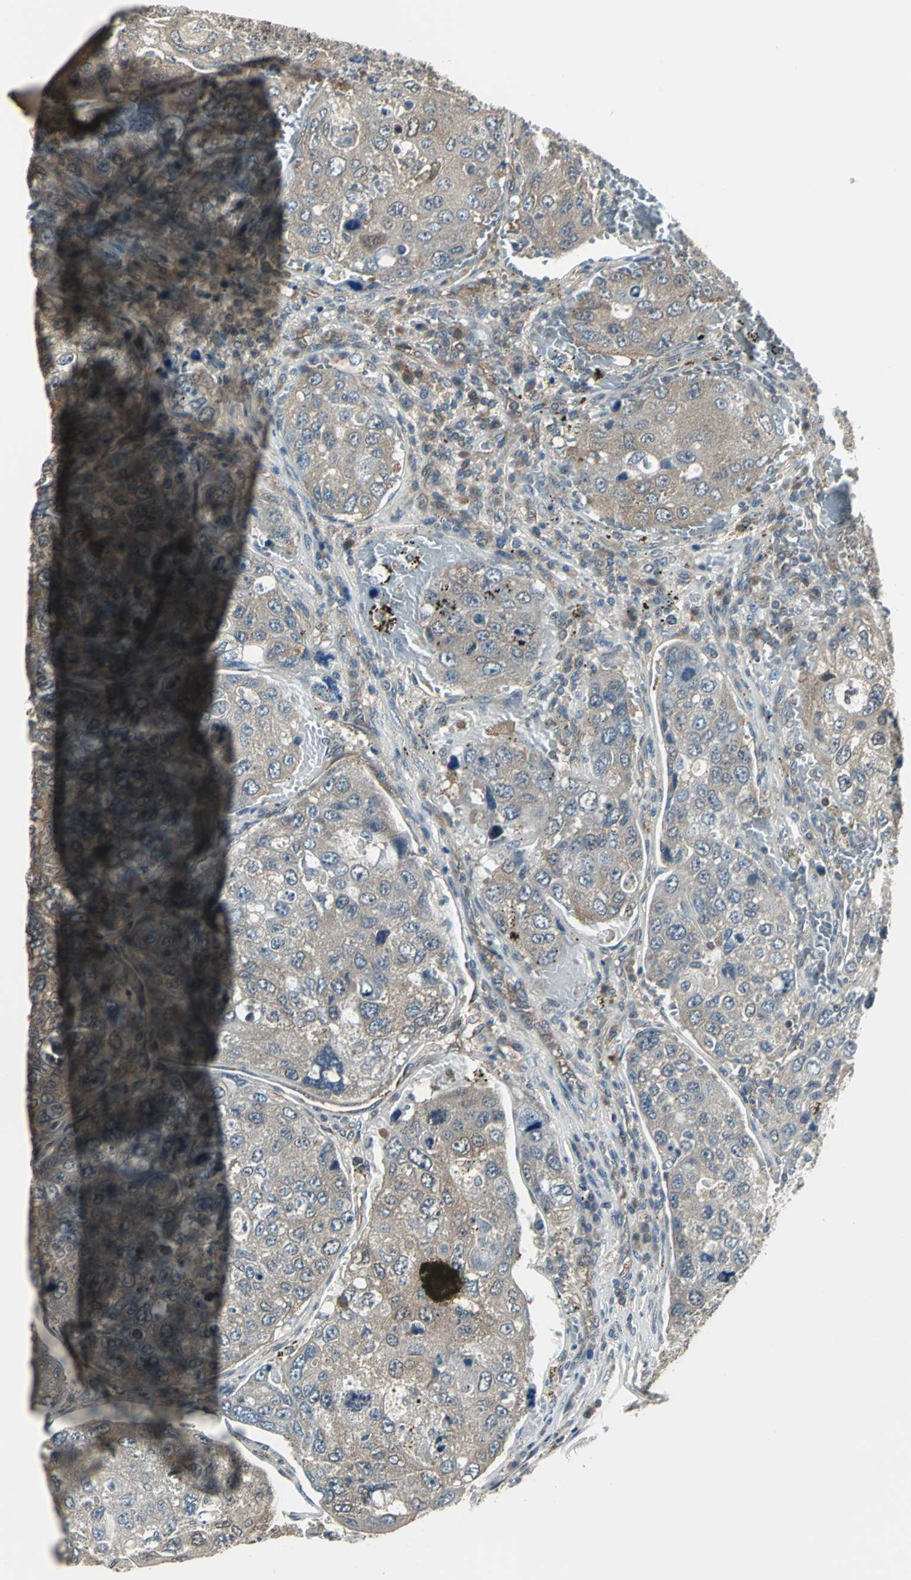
{"staining": {"intensity": "moderate", "quantity": ">75%", "location": "cytoplasmic/membranous"}, "tissue": "urothelial cancer", "cell_type": "Tumor cells", "image_type": "cancer", "snomed": [{"axis": "morphology", "description": "Urothelial carcinoma, High grade"}, {"axis": "topography", "description": "Lymph node"}, {"axis": "topography", "description": "Urinary bladder"}], "caption": "The photomicrograph exhibits a brown stain indicating the presence of a protein in the cytoplasmic/membranous of tumor cells in urothelial cancer. The protein of interest is stained brown, and the nuclei are stained in blue (DAB IHC with brightfield microscopy, high magnification).", "gene": "PFDN1", "patient": {"sex": "male", "age": 51}}